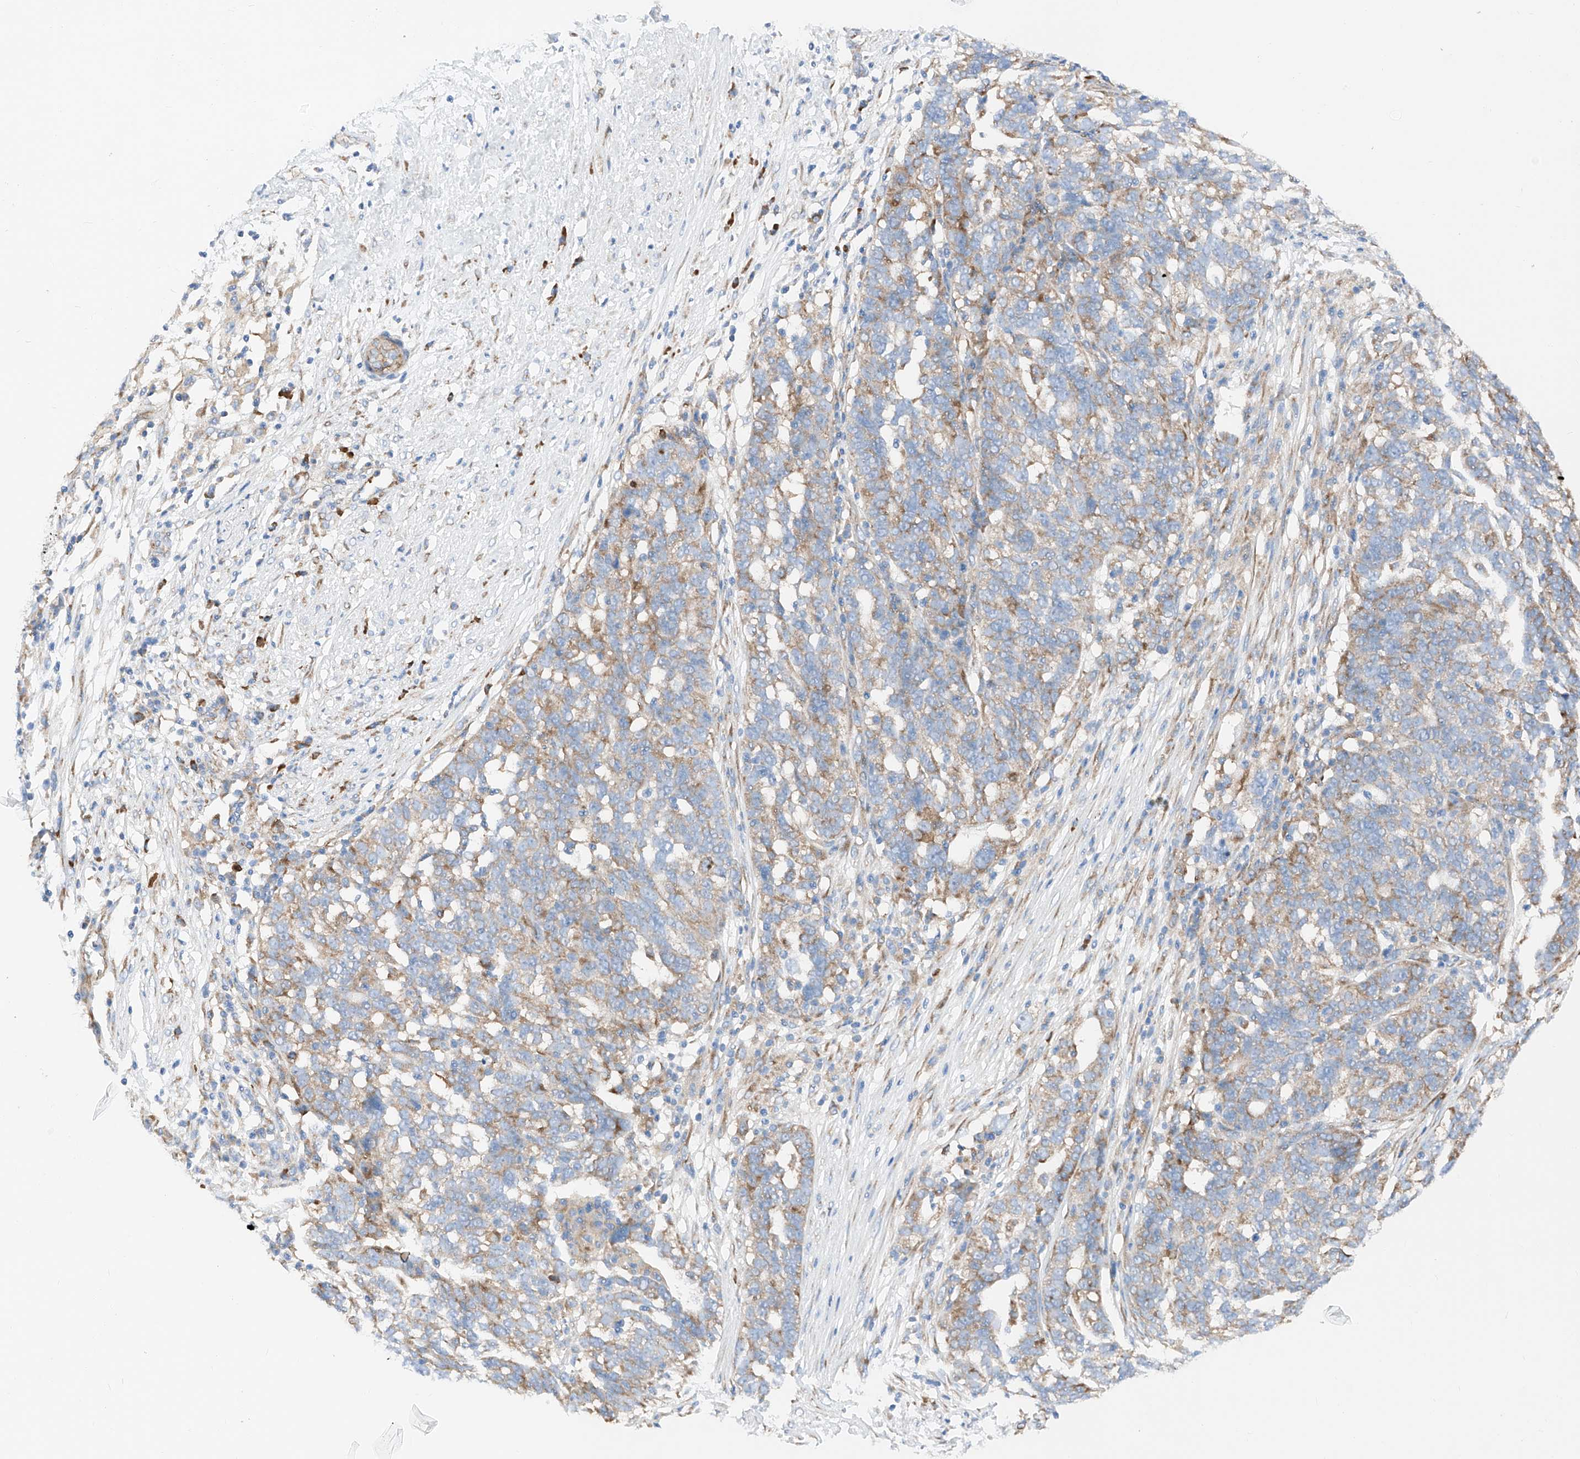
{"staining": {"intensity": "moderate", "quantity": "25%-75%", "location": "cytoplasmic/membranous"}, "tissue": "ovarian cancer", "cell_type": "Tumor cells", "image_type": "cancer", "snomed": [{"axis": "morphology", "description": "Cystadenocarcinoma, serous, NOS"}, {"axis": "topography", "description": "Ovary"}], "caption": "IHC micrograph of neoplastic tissue: human ovarian serous cystadenocarcinoma stained using immunohistochemistry (IHC) reveals medium levels of moderate protein expression localized specifically in the cytoplasmic/membranous of tumor cells, appearing as a cytoplasmic/membranous brown color.", "gene": "CRELD1", "patient": {"sex": "female", "age": 59}}